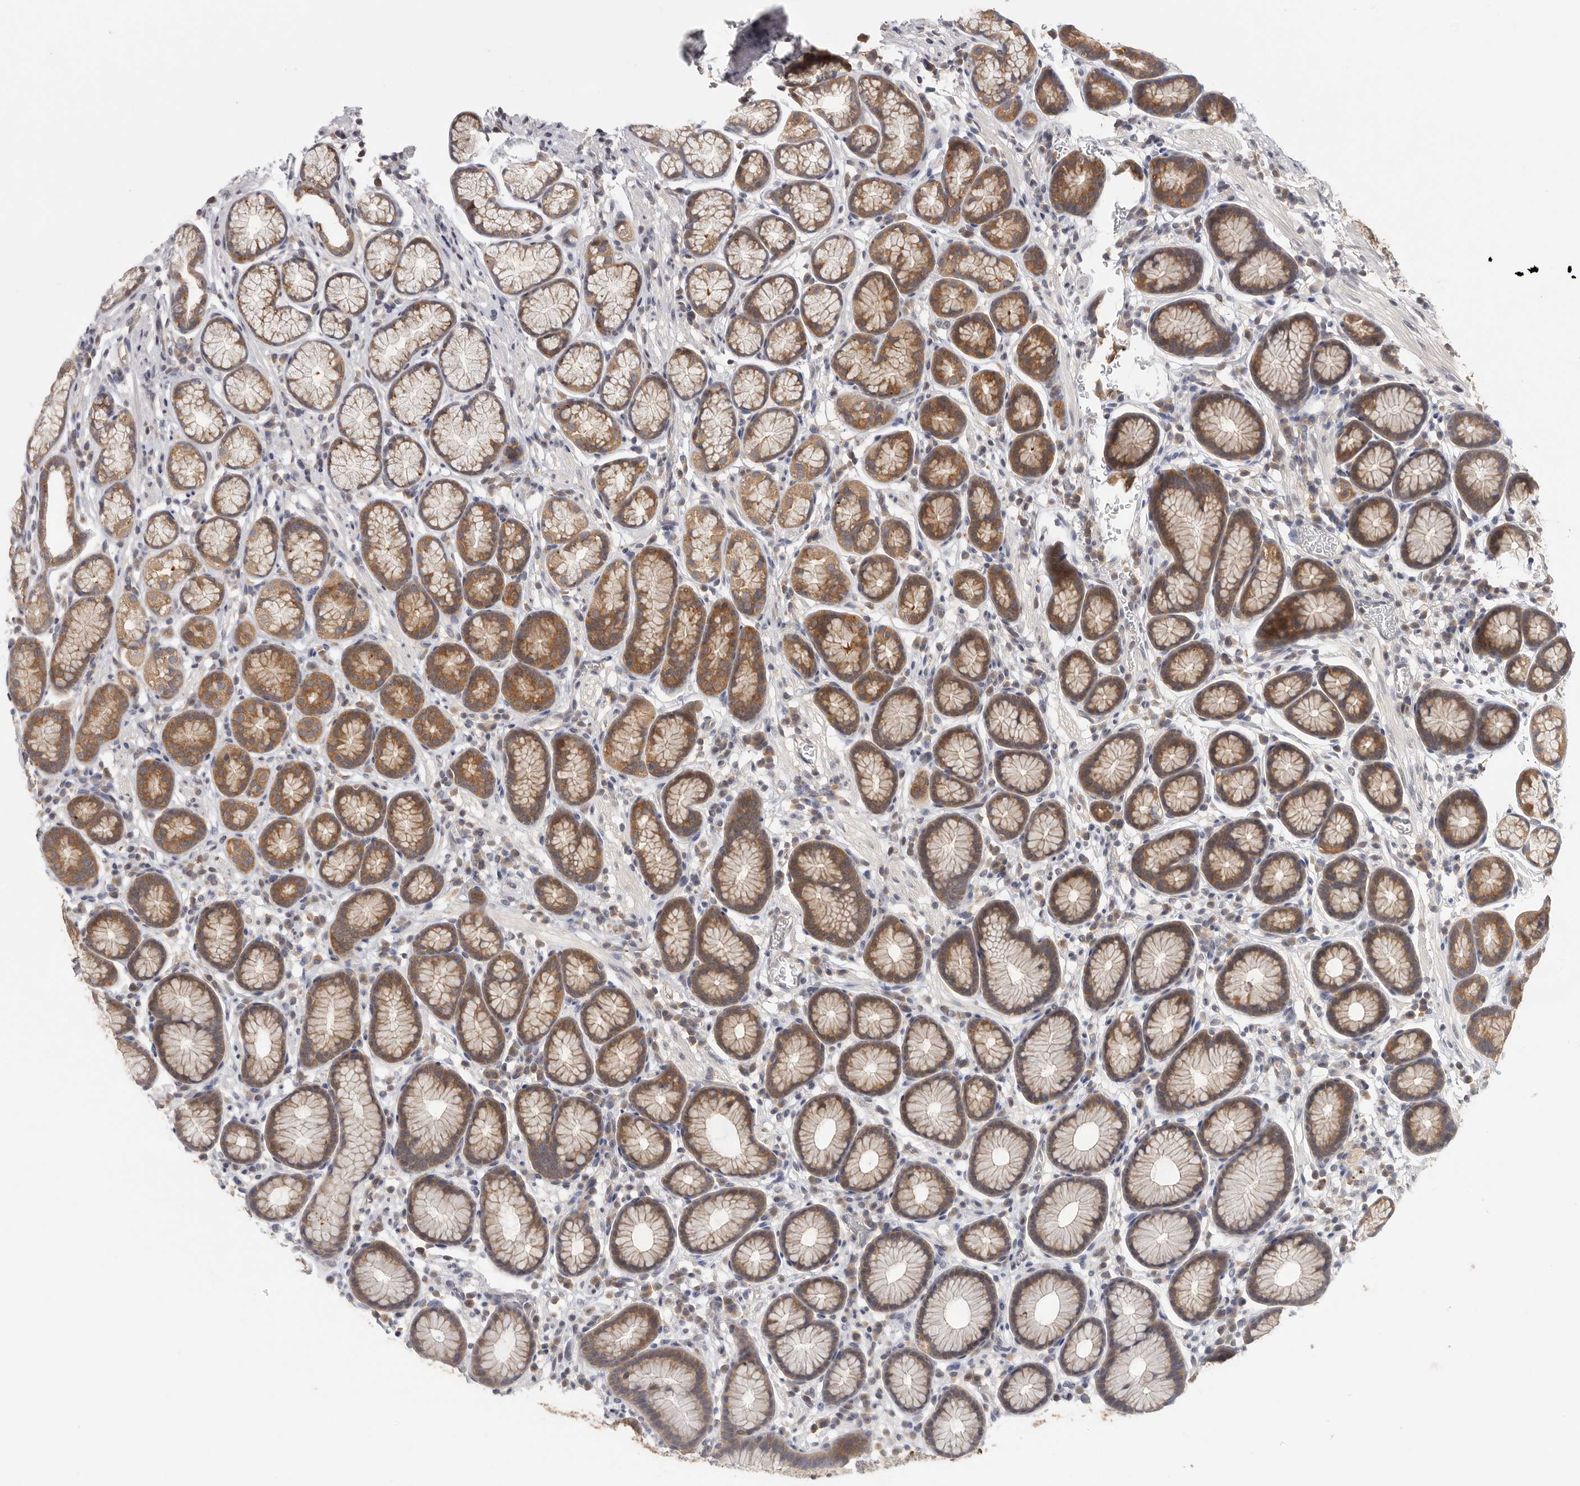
{"staining": {"intensity": "moderate", "quantity": ">75%", "location": "cytoplasmic/membranous"}, "tissue": "stomach", "cell_type": "Glandular cells", "image_type": "normal", "snomed": [{"axis": "morphology", "description": "Normal tissue, NOS"}, {"axis": "topography", "description": "Stomach"}], "caption": "DAB (3,3'-diaminobenzidine) immunohistochemical staining of unremarkable stomach reveals moderate cytoplasmic/membranous protein expression in approximately >75% of glandular cells.", "gene": "CCT8", "patient": {"sex": "male", "age": 42}}